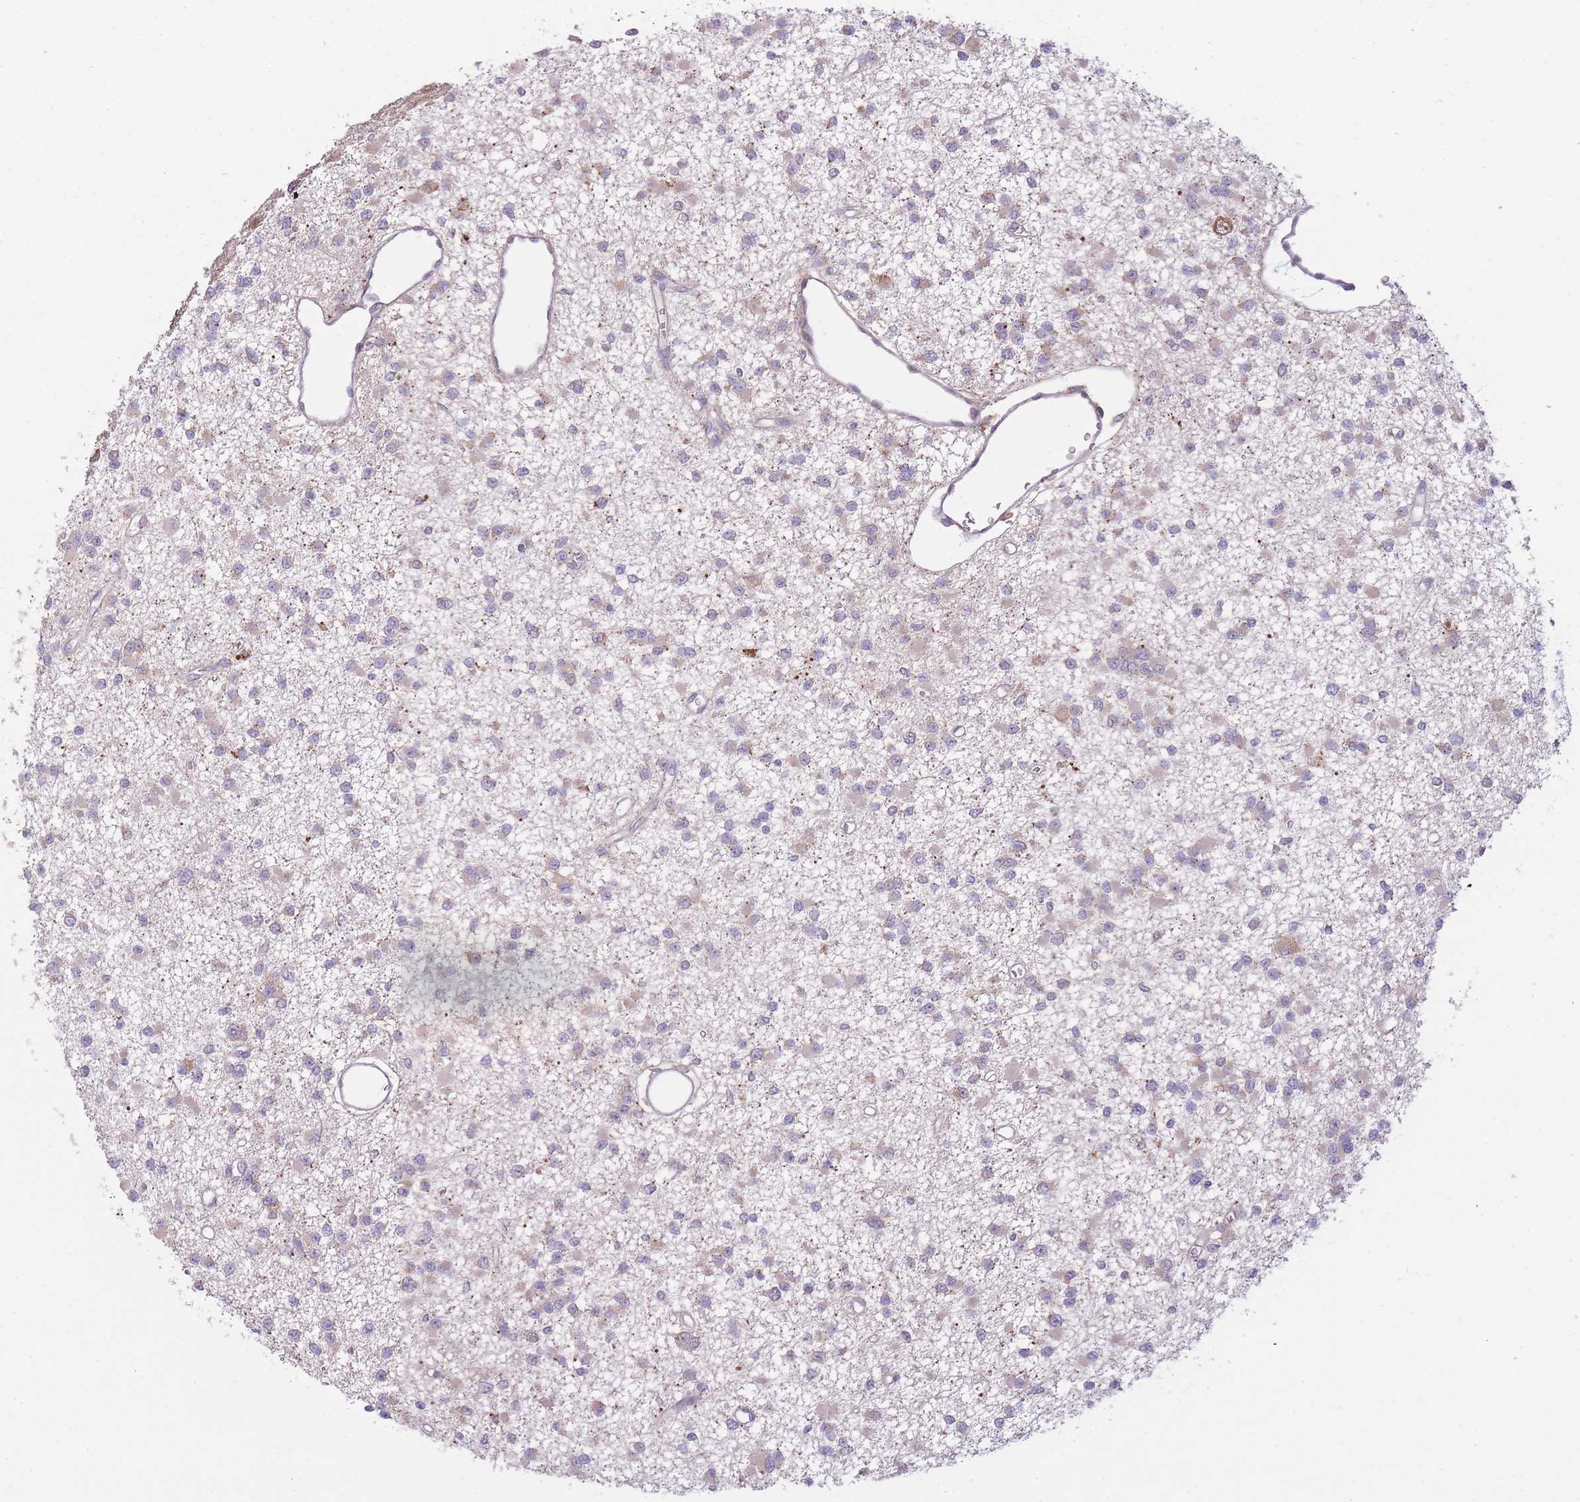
{"staining": {"intensity": "weak", "quantity": "<25%", "location": "cytoplasmic/membranous"}, "tissue": "glioma", "cell_type": "Tumor cells", "image_type": "cancer", "snomed": [{"axis": "morphology", "description": "Glioma, malignant, Low grade"}, {"axis": "topography", "description": "Brain"}], "caption": "Immunohistochemical staining of human malignant low-grade glioma shows no significant expression in tumor cells. The staining was performed using DAB (3,3'-diaminobenzidine) to visualize the protein expression in brown, while the nuclei were stained in blue with hematoxylin (Magnification: 20x).", "gene": "CCT6B", "patient": {"sex": "female", "age": 22}}